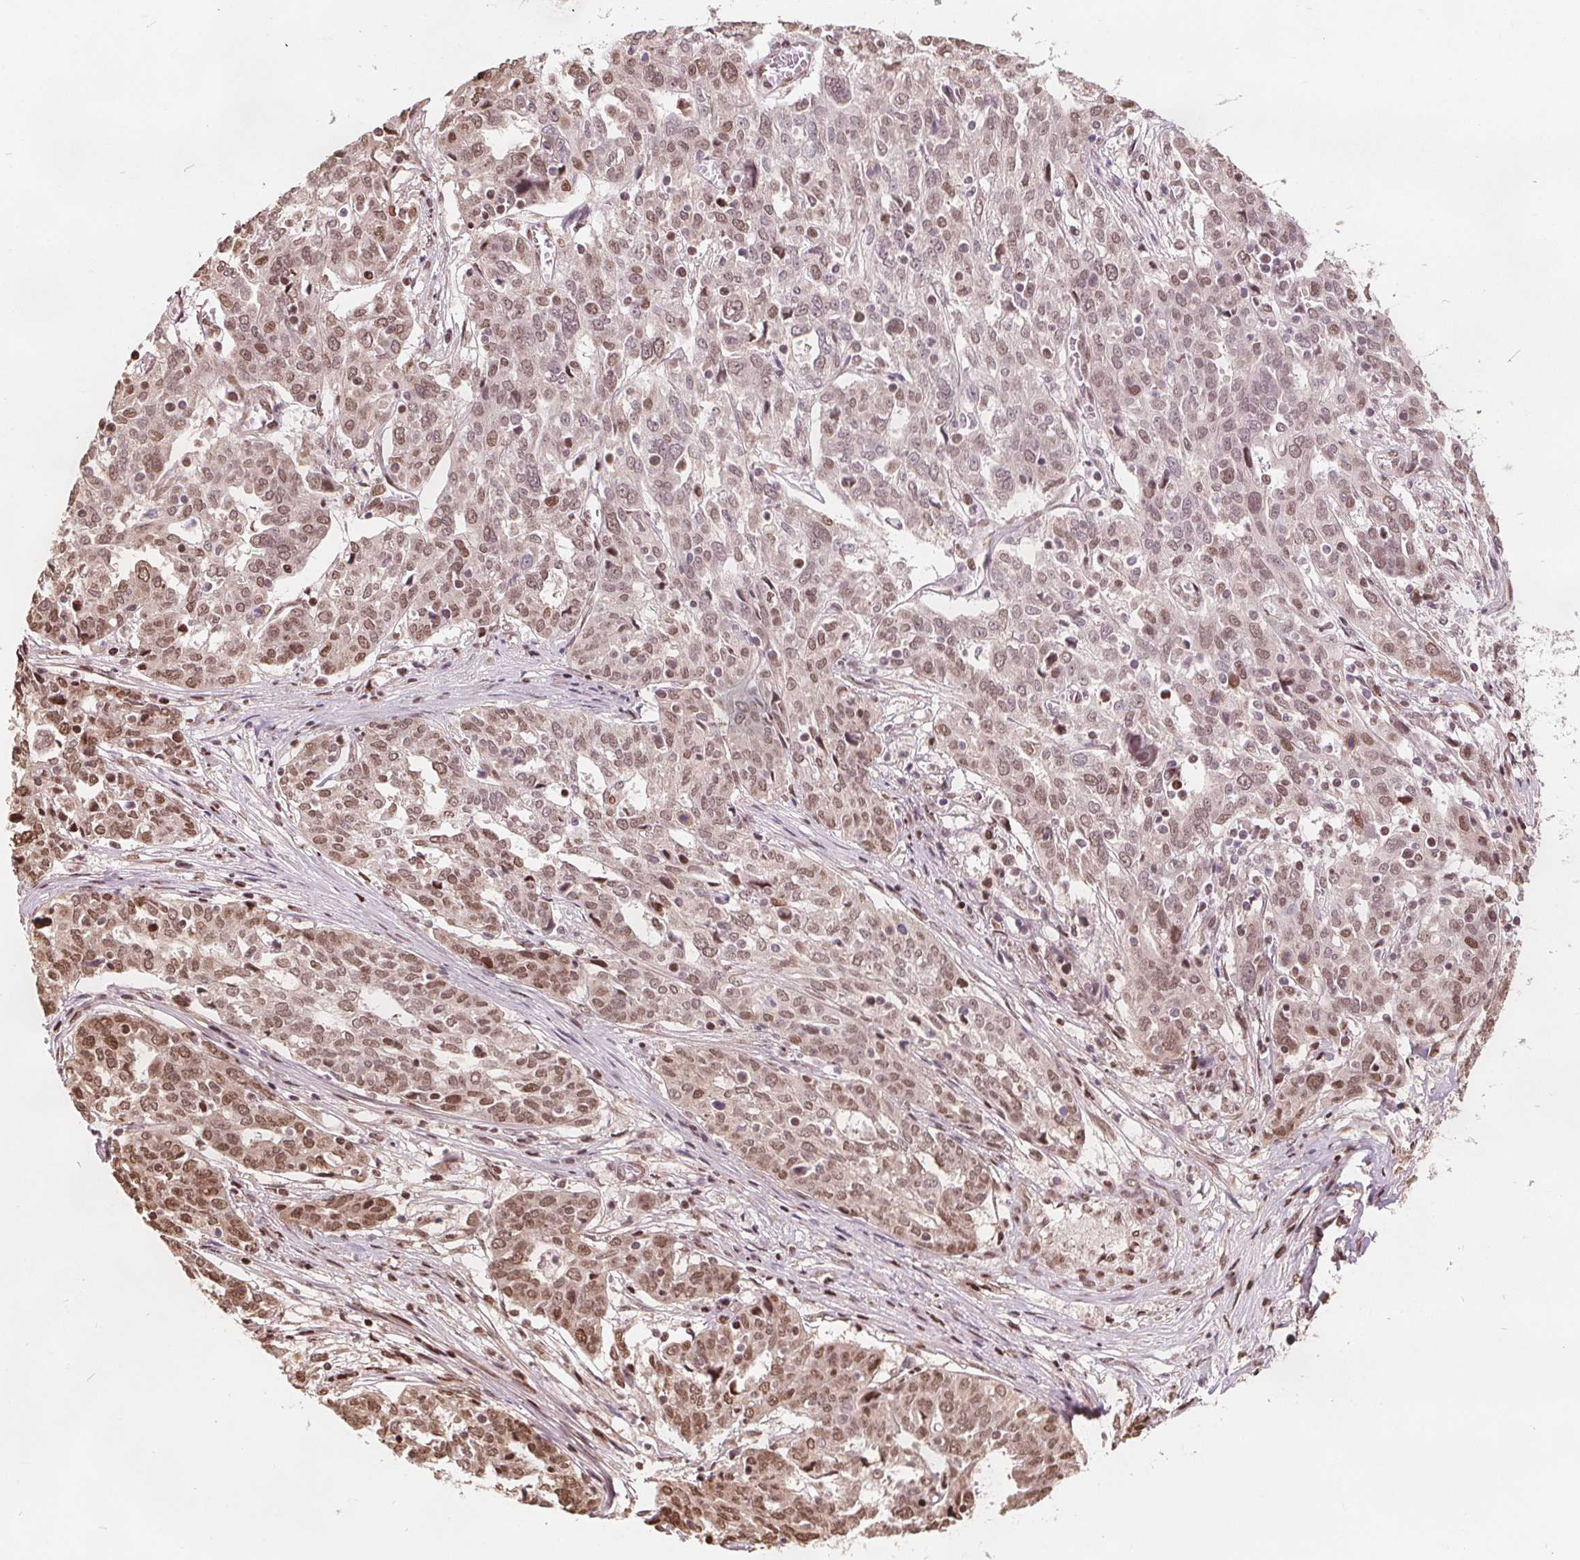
{"staining": {"intensity": "moderate", "quantity": ">75%", "location": "nuclear"}, "tissue": "ovarian cancer", "cell_type": "Tumor cells", "image_type": "cancer", "snomed": [{"axis": "morphology", "description": "Cystadenocarcinoma, serous, NOS"}, {"axis": "topography", "description": "Ovary"}], "caption": "An image showing moderate nuclear expression in approximately >75% of tumor cells in ovarian cancer (serous cystadenocarcinoma), as visualized by brown immunohistochemical staining.", "gene": "ISLR2", "patient": {"sex": "female", "age": 67}}